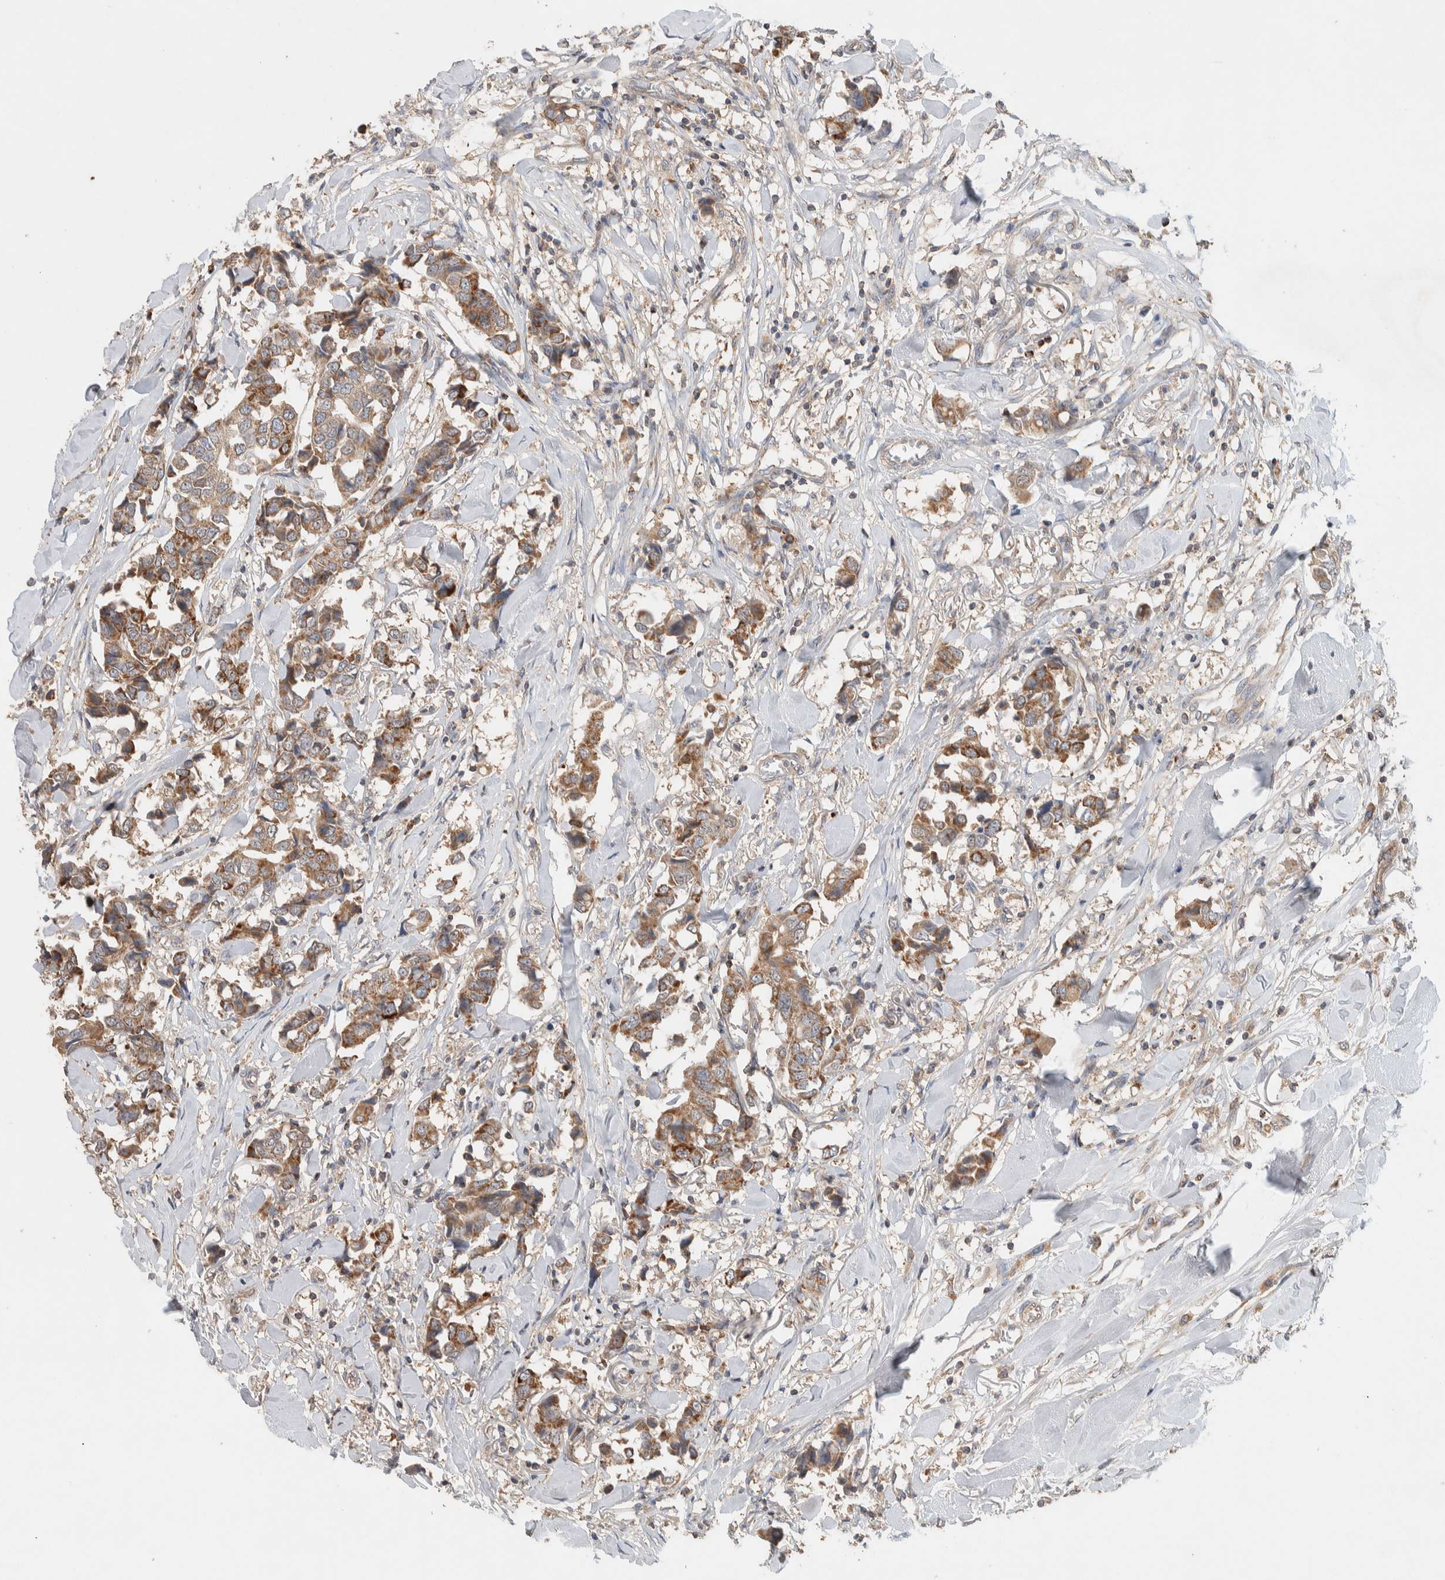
{"staining": {"intensity": "moderate", "quantity": ">75%", "location": "cytoplasmic/membranous"}, "tissue": "breast cancer", "cell_type": "Tumor cells", "image_type": "cancer", "snomed": [{"axis": "morphology", "description": "Duct carcinoma"}, {"axis": "topography", "description": "Breast"}], "caption": "A brown stain shows moderate cytoplasmic/membranous staining of a protein in human breast cancer (invasive ductal carcinoma) tumor cells.", "gene": "DEPTOR", "patient": {"sex": "female", "age": 80}}